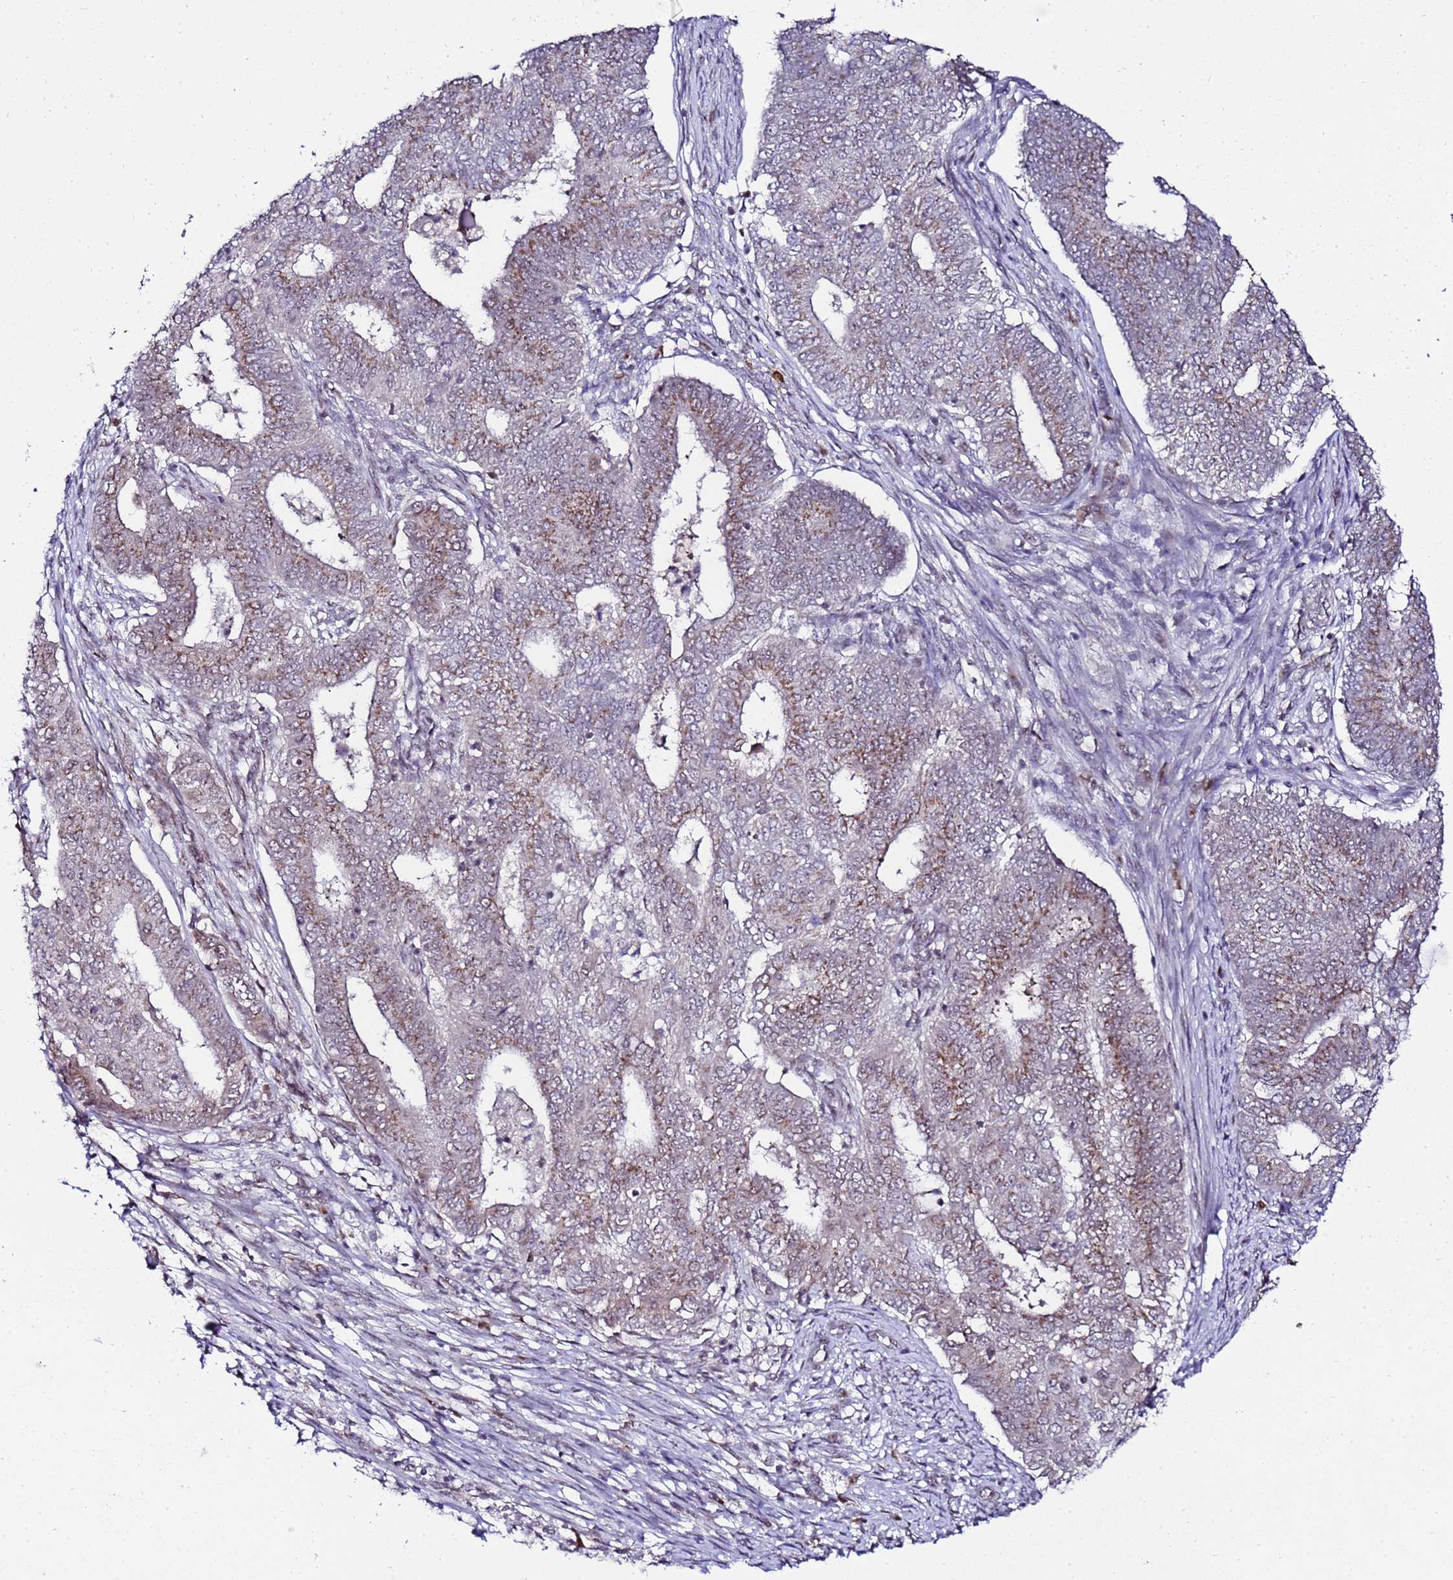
{"staining": {"intensity": "moderate", "quantity": "25%-75%", "location": "cytoplasmic/membranous"}, "tissue": "endometrial cancer", "cell_type": "Tumor cells", "image_type": "cancer", "snomed": [{"axis": "morphology", "description": "Adenocarcinoma, NOS"}, {"axis": "topography", "description": "Endometrium"}], "caption": "Protein staining reveals moderate cytoplasmic/membranous staining in approximately 25%-75% of tumor cells in endometrial cancer.", "gene": "C19orf47", "patient": {"sex": "female", "age": 62}}